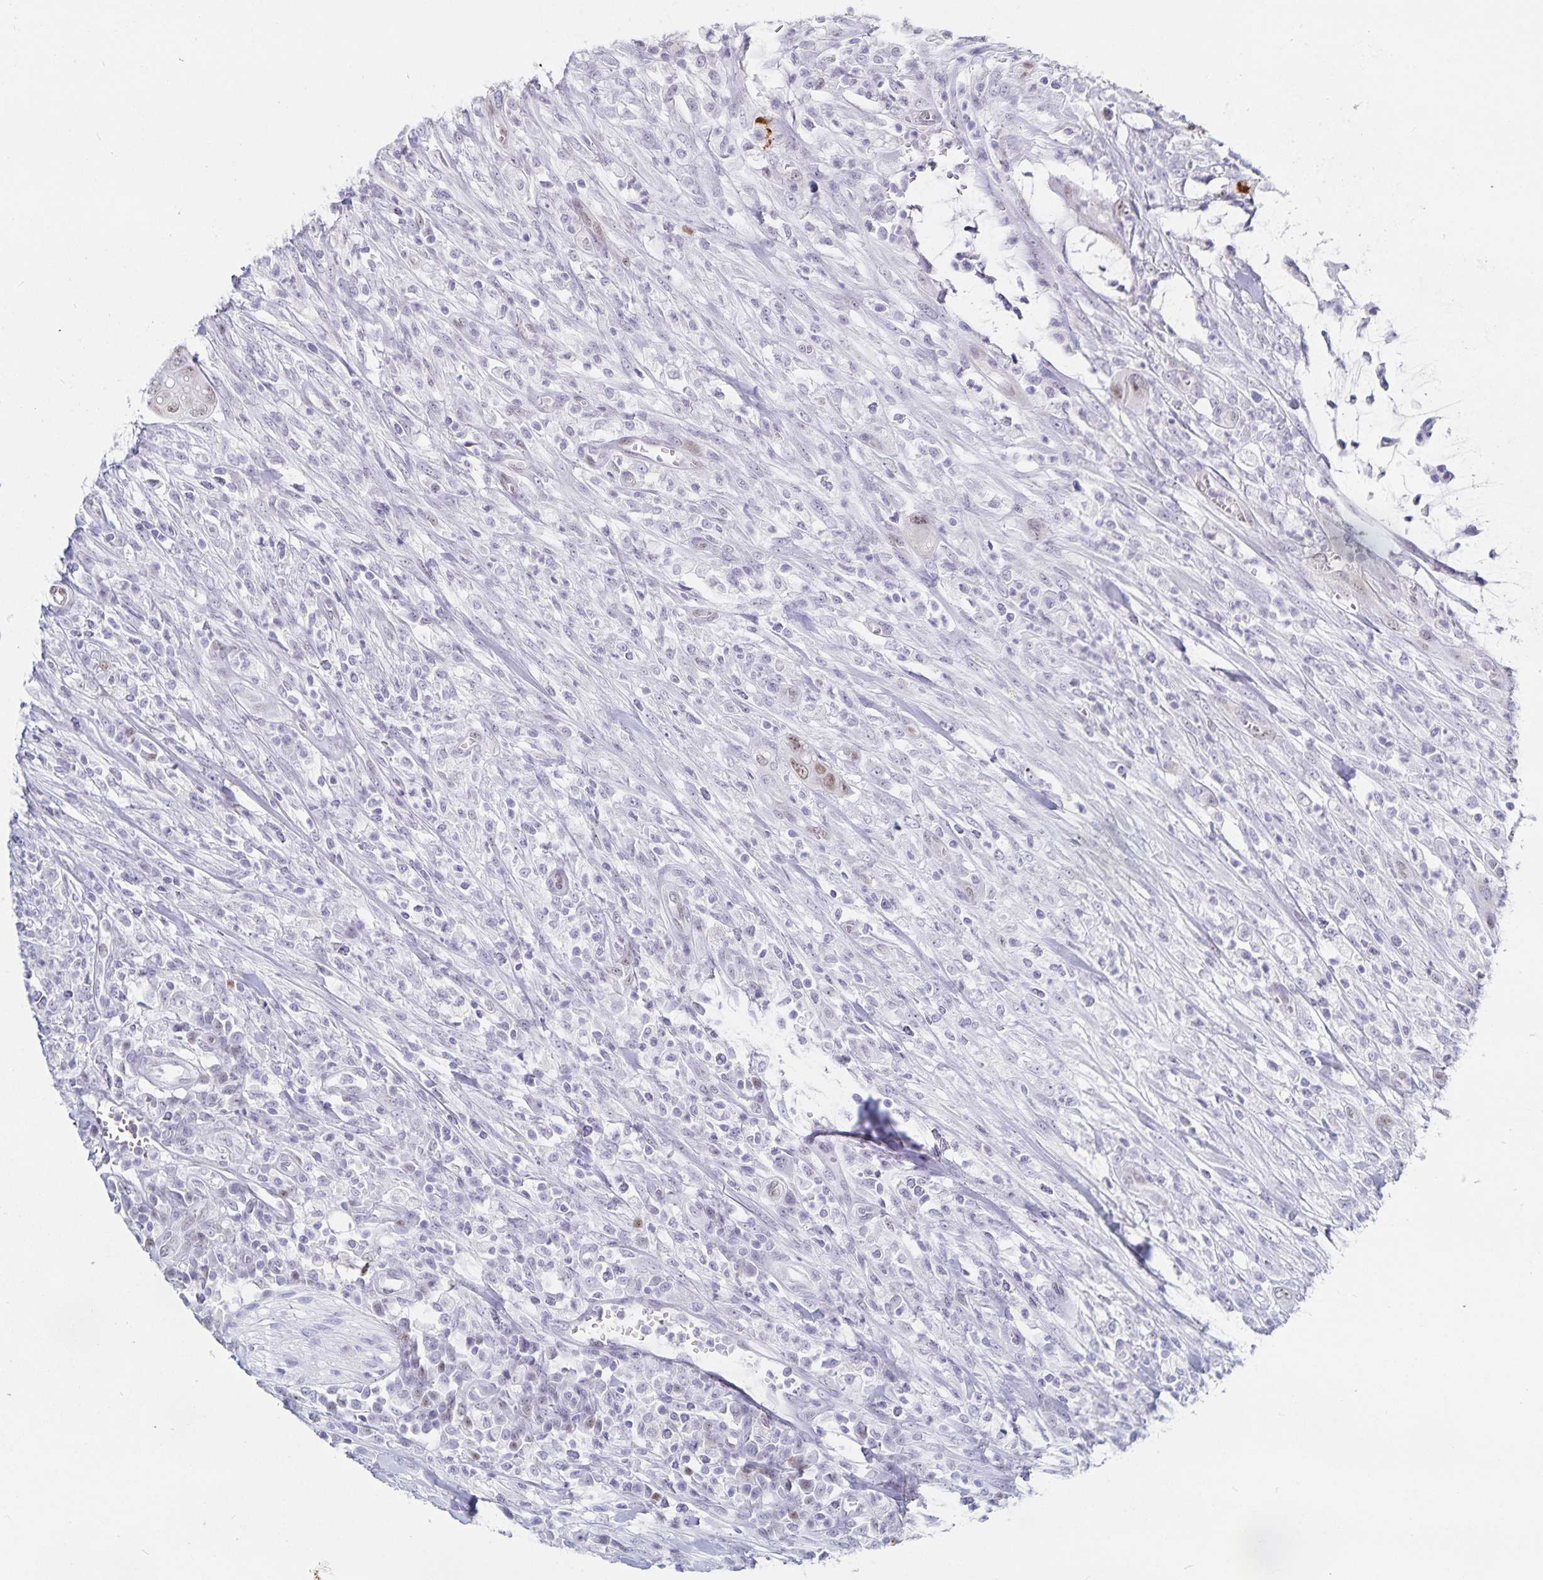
{"staining": {"intensity": "negative", "quantity": "none", "location": "none"}, "tissue": "colorectal cancer", "cell_type": "Tumor cells", "image_type": "cancer", "snomed": [{"axis": "morphology", "description": "Adenocarcinoma, NOS"}, {"axis": "topography", "description": "Colon"}], "caption": "Protein analysis of colorectal cancer shows no significant positivity in tumor cells.", "gene": "HMGB3", "patient": {"sex": "male", "age": 65}}